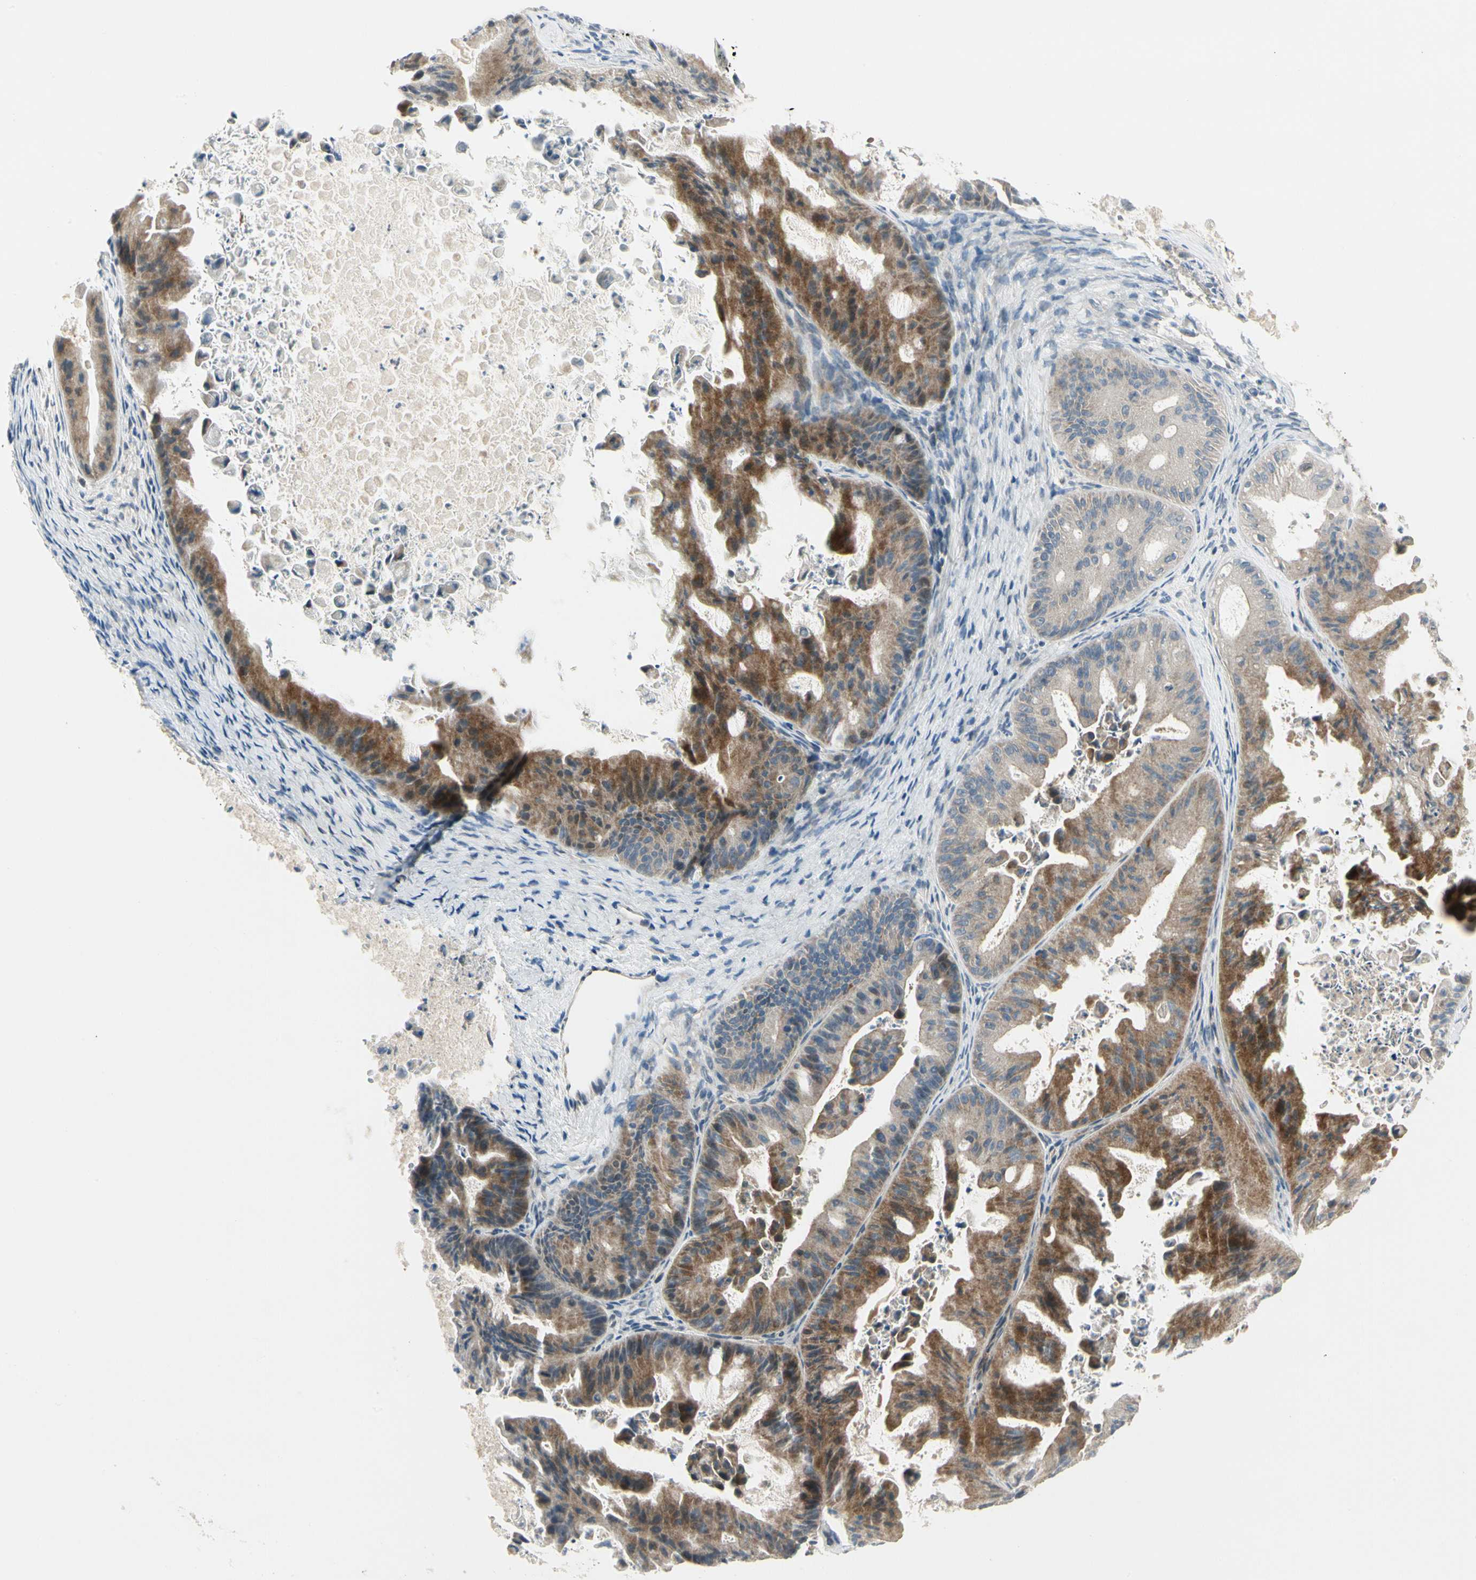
{"staining": {"intensity": "strong", "quantity": "25%-75%", "location": "cytoplasmic/membranous"}, "tissue": "ovarian cancer", "cell_type": "Tumor cells", "image_type": "cancer", "snomed": [{"axis": "morphology", "description": "Cystadenocarcinoma, mucinous, NOS"}, {"axis": "topography", "description": "Ovary"}], "caption": "A brown stain highlights strong cytoplasmic/membranous staining of a protein in human ovarian mucinous cystadenocarcinoma tumor cells.", "gene": "ADGRA3", "patient": {"sex": "female", "age": 37}}